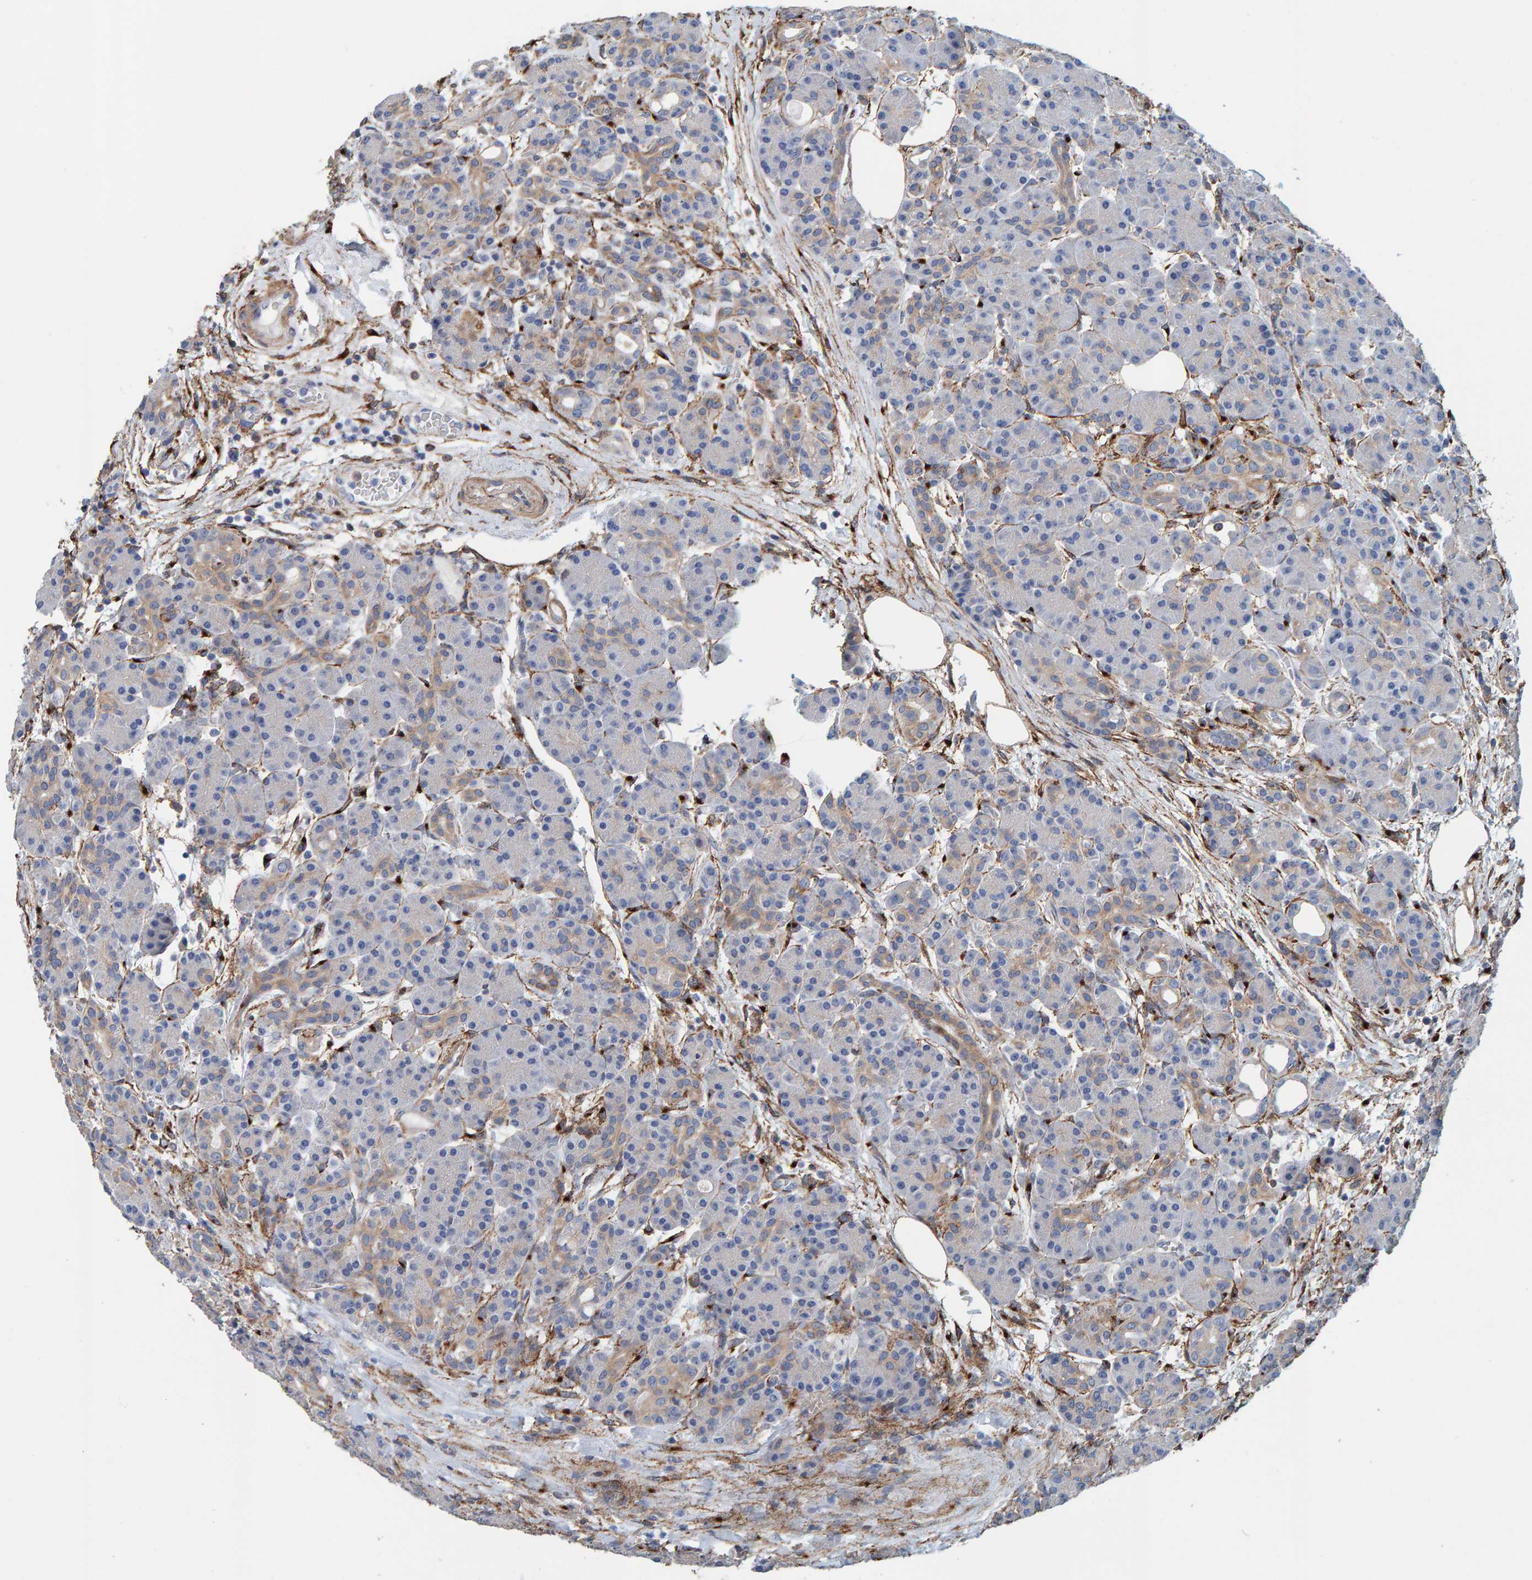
{"staining": {"intensity": "weak", "quantity": "25%-75%", "location": "cytoplasmic/membranous"}, "tissue": "pancreas", "cell_type": "Exocrine glandular cells", "image_type": "normal", "snomed": [{"axis": "morphology", "description": "Normal tissue, NOS"}, {"axis": "topography", "description": "Pancreas"}], "caption": "IHC histopathology image of benign pancreas: human pancreas stained using immunohistochemistry (IHC) shows low levels of weak protein expression localized specifically in the cytoplasmic/membranous of exocrine glandular cells, appearing as a cytoplasmic/membranous brown color.", "gene": "LRP1", "patient": {"sex": "male", "age": 63}}